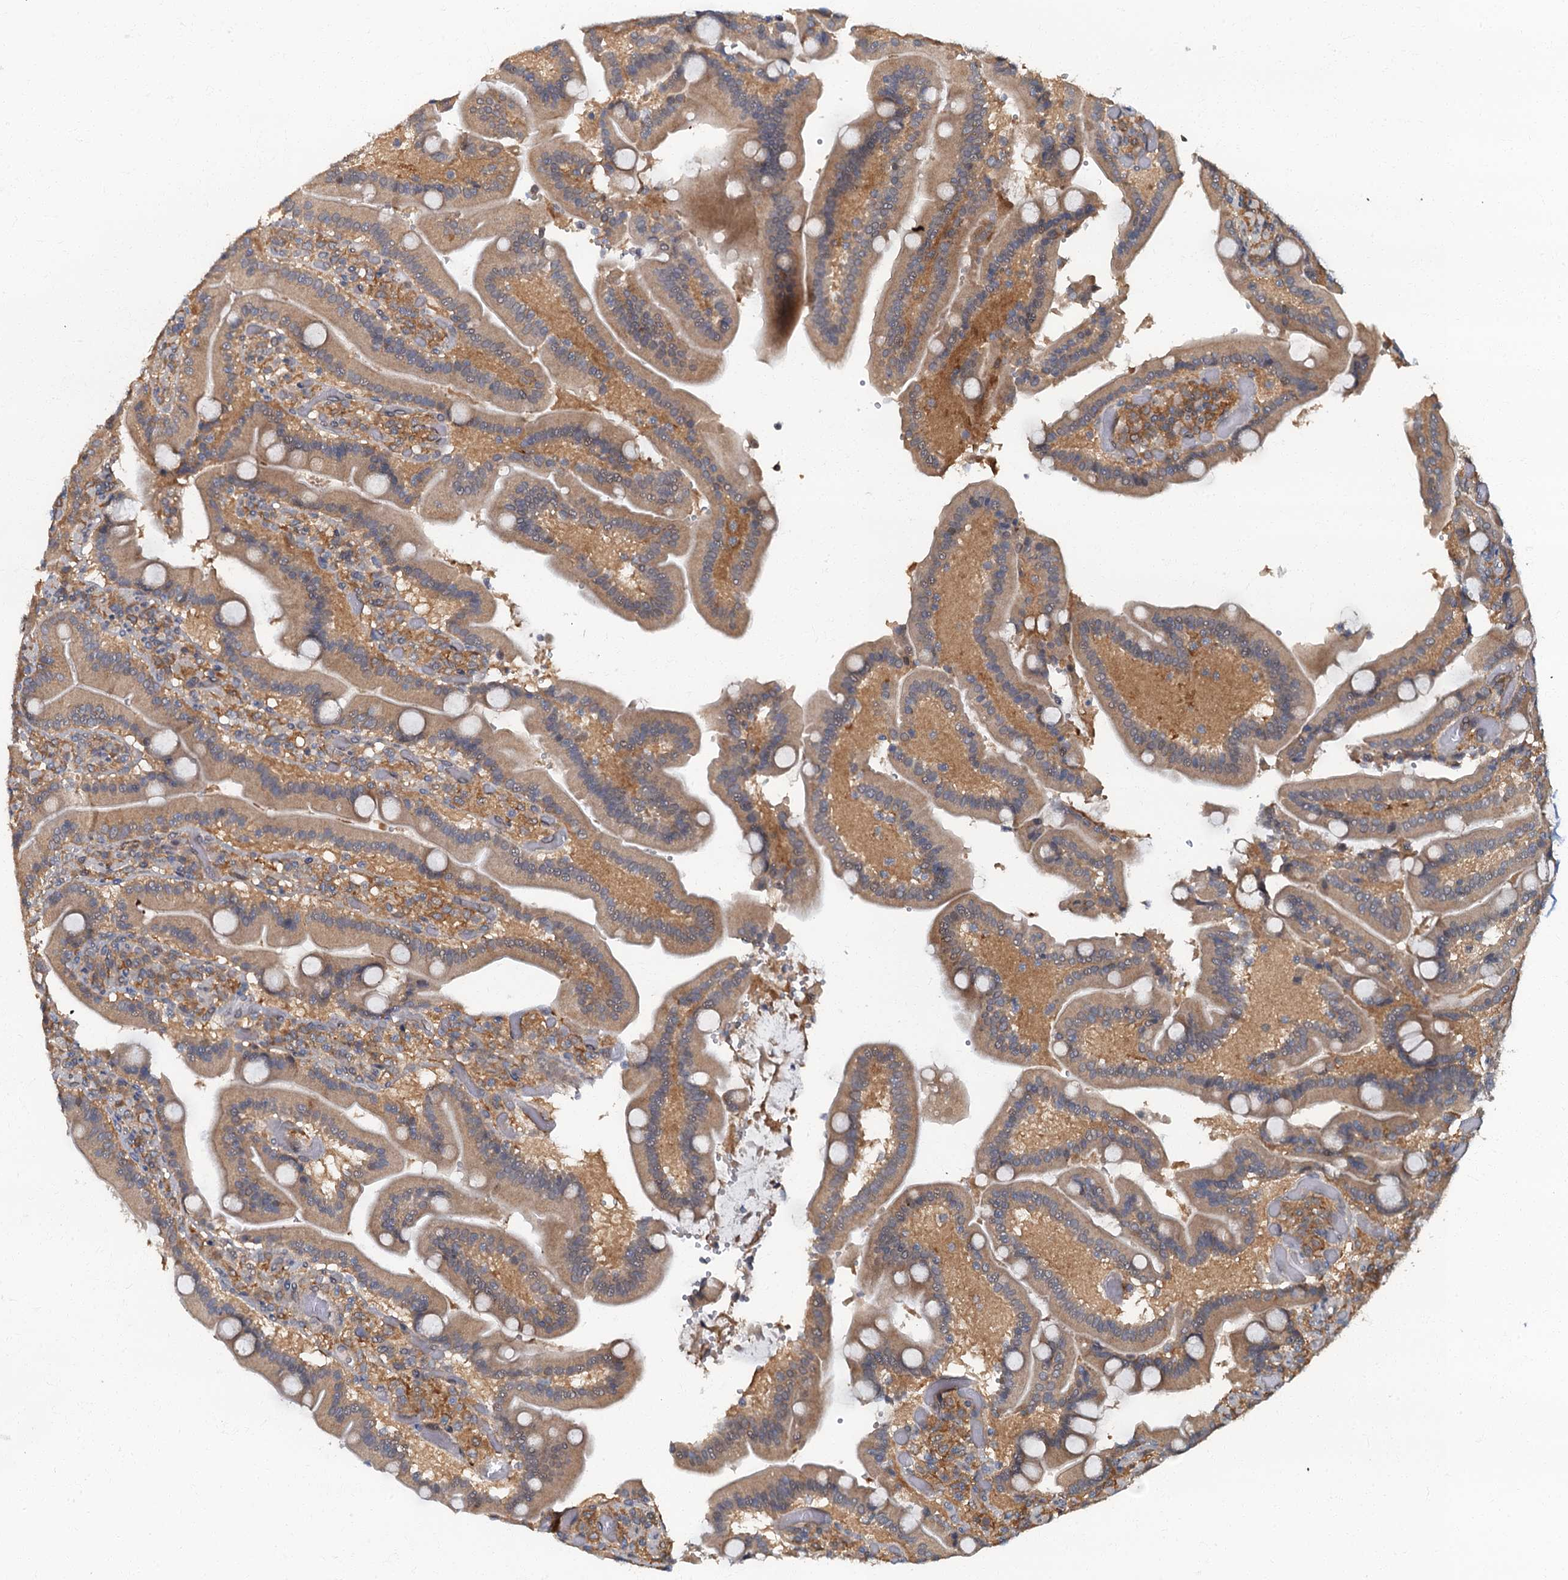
{"staining": {"intensity": "moderate", "quantity": ">75%", "location": "cytoplasmic/membranous"}, "tissue": "duodenum", "cell_type": "Glandular cells", "image_type": "normal", "snomed": [{"axis": "morphology", "description": "Normal tissue, NOS"}, {"axis": "topography", "description": "Duodenum"}], "caption": "DAB immunohistochemical staining of unremarkable human duodenum reveals moderate cytoplasmic/membranous protein expression in approximately >75% of glandular cells.", "gene": "TBCK", "patient": {"sex": "female", "age": 62}}